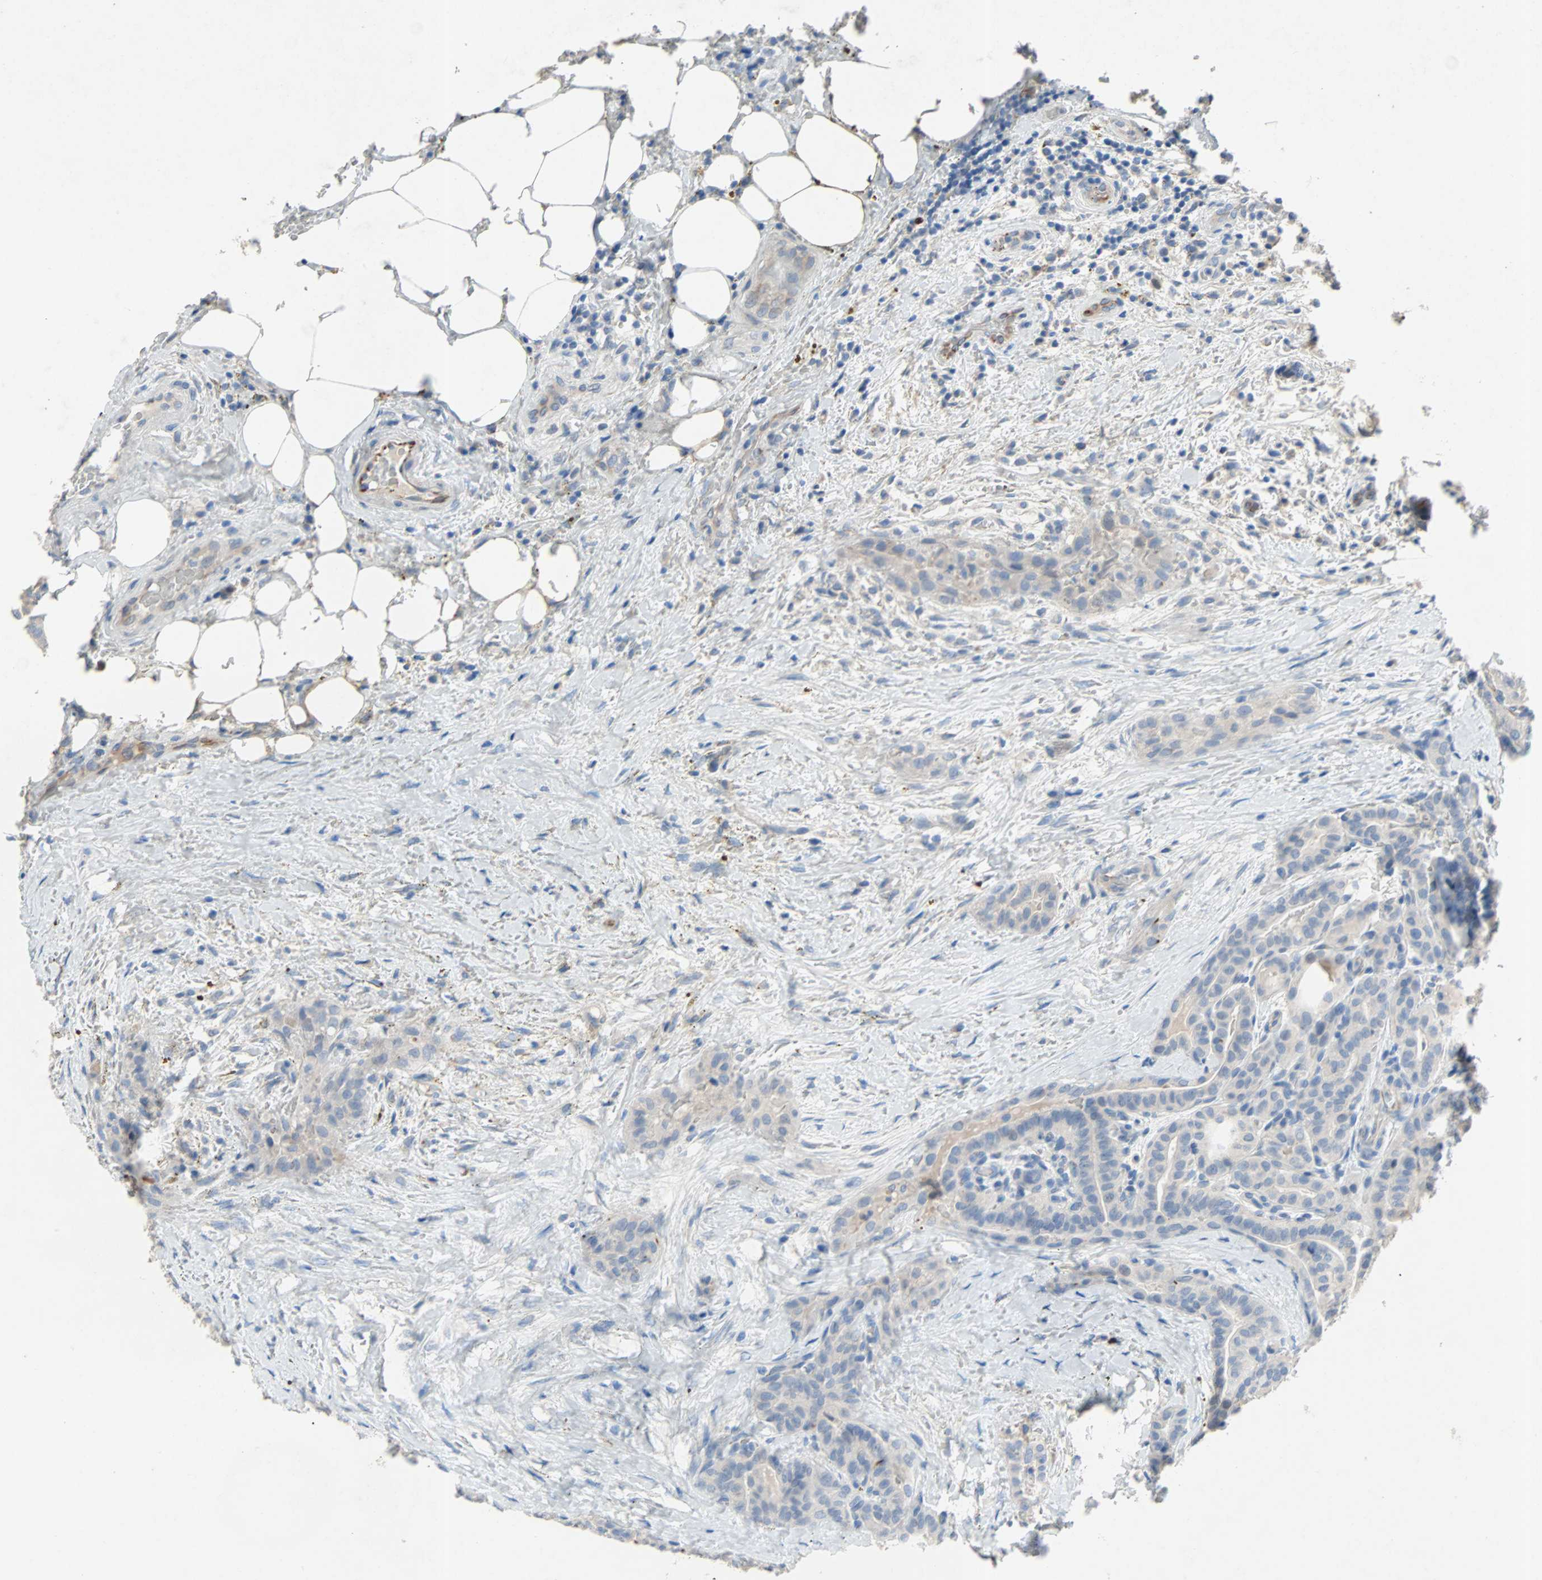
{"staining": {"intensity": "negative", "quantity": "none", "location": "none"}, "tissue": "thyroid cancer", "cell_type": "Tumor cells", "image_type": "cancer", "snomed": [{"axis": "morphology", "description": "Papillary adenocarcinoma, NOS"}, {"axis": "topography", "description": "Thyroid gland"}], "caption": "A high-resolution micrograph shows immunohistochemistry (IHC) staining of papillary adenocarcinoma (thyroid), which reveals no significant staining in tumor cells. The staining is performed using DAB brown chromogen with nuclei counter-stained in using hematoxylin.", "gene": "PCDHB2", "patient": {"sex": "male", "age": 77}}